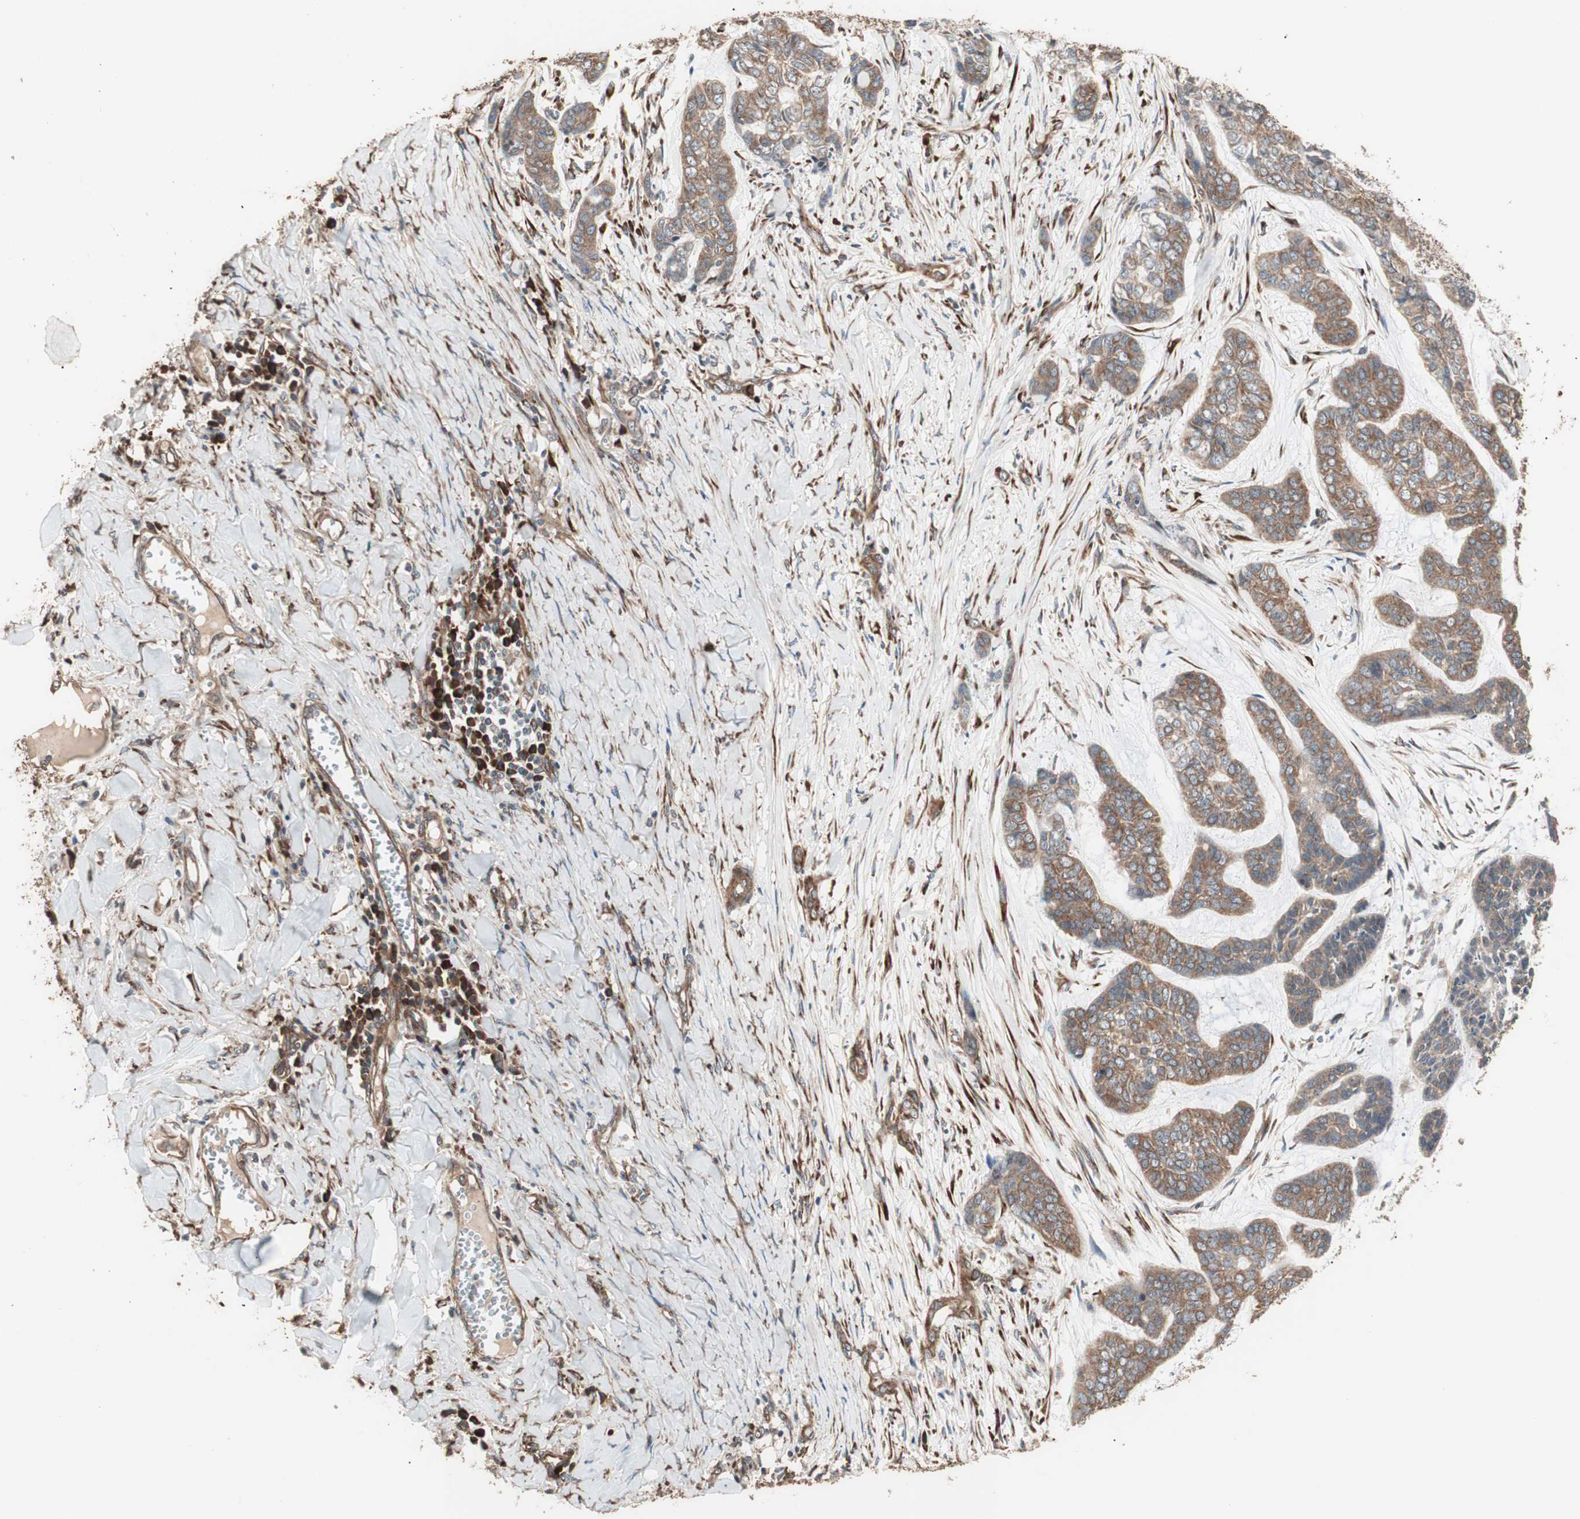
{"staining": {"intensity": "moderate", "quantity": "25%-75%", "location": "cytoplasmic/membranous"}, "tissue": "skin cancer", "cell_type": "Tumor cells", "image_type": "cancer", "snomed": [{"axis": "morphology", "description": "Basal cell carcinoma"}, {"axis": "topography", "description": "Skin"}], "caption": "Moderate cytoplasmic/membranous protein expression is identified in about 25%-75% of tumor cells in skin cancer (basal cell carcinoma).", "gene": "LZTS1", "patient": {"sex": "female", "age": 64}}